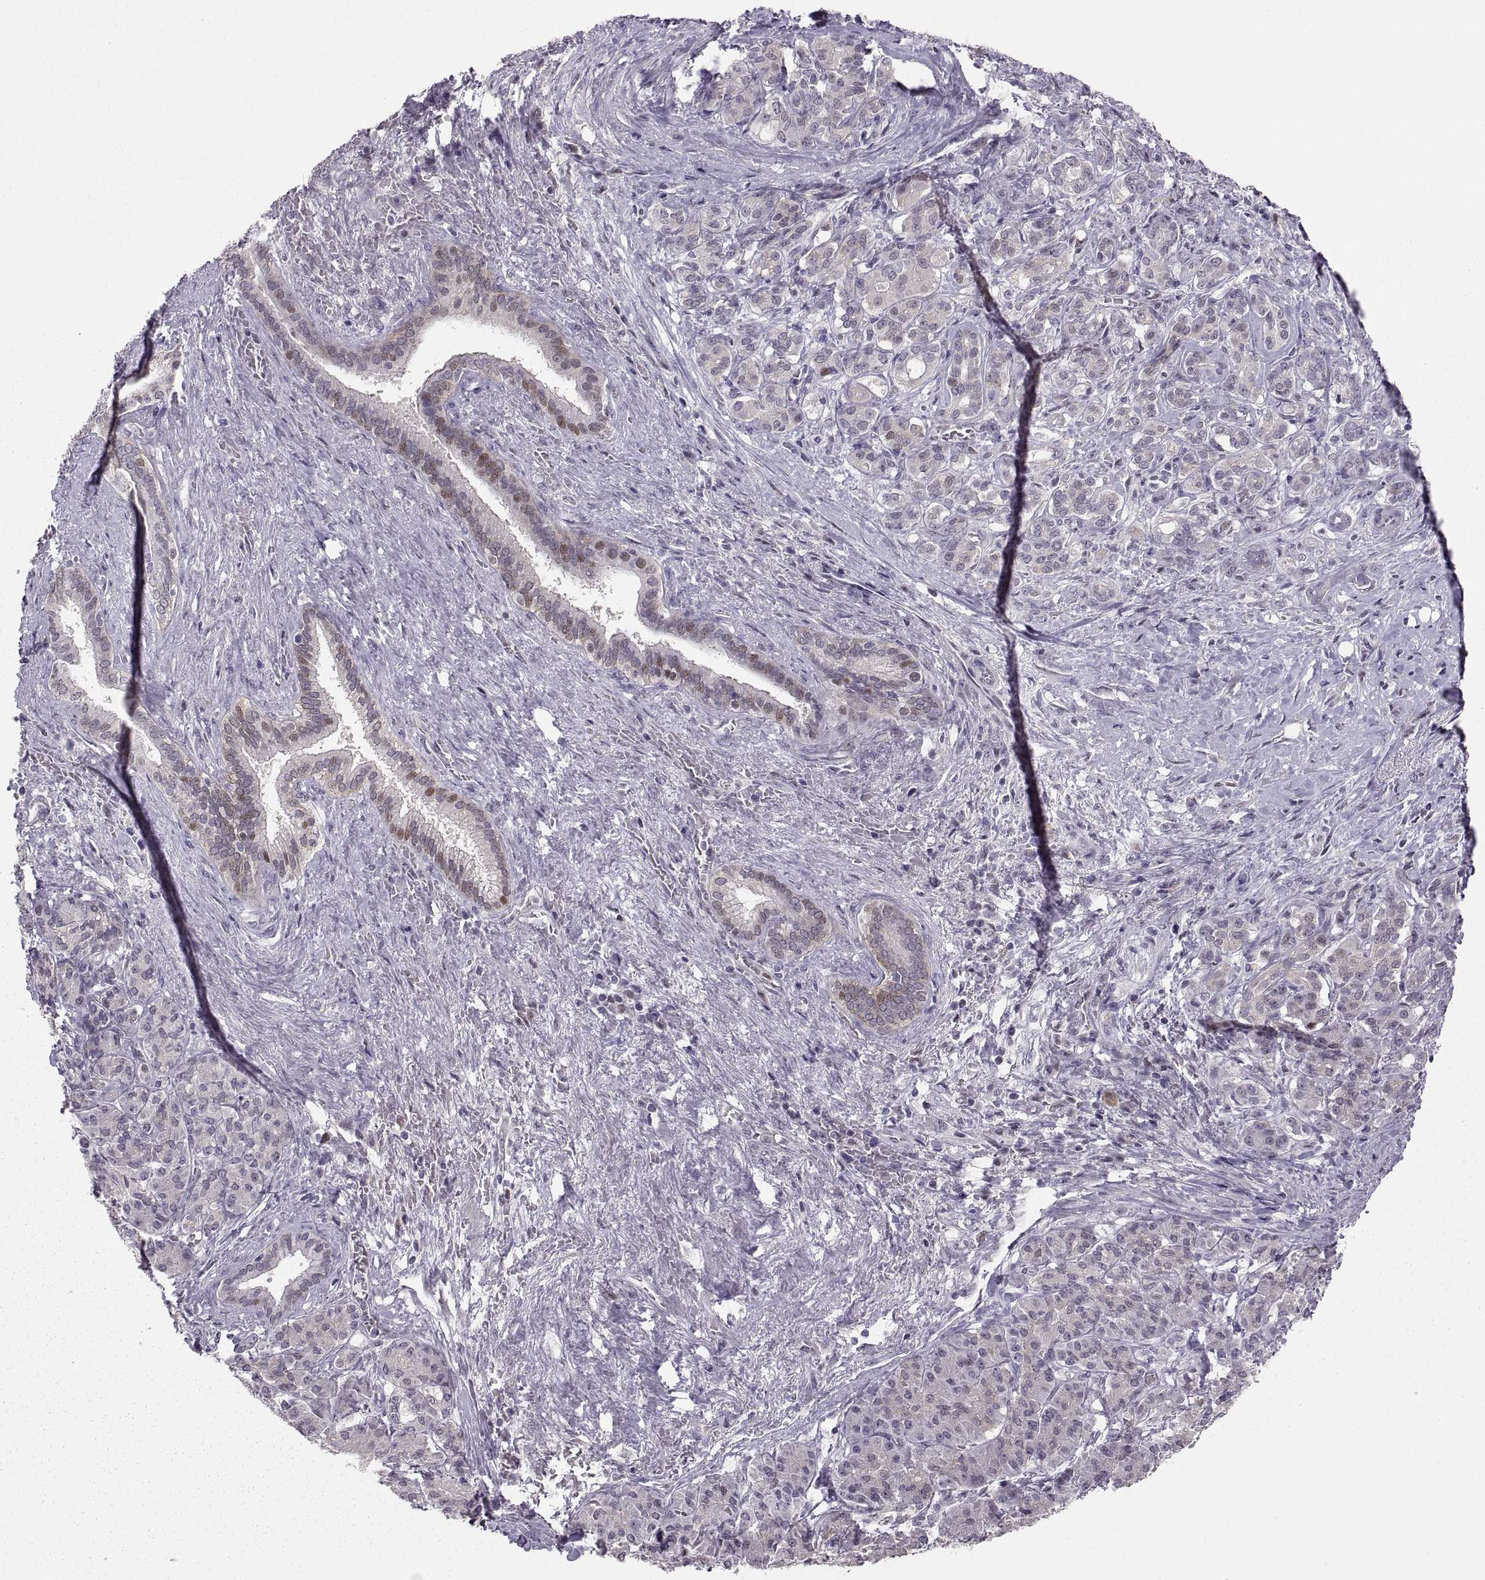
{"staining": {"intensity": "negative", "quantity": "none", "location": "none"}, "tissue": "pancreatic cancer", "cell_type": "Tumor cells", "image_type": "cancer", "snomed": [{"axis": "morphology", "description": "Normal tissue, NOS"}, {"axis": "morphology", "description": "Inflammation, NOS"}, {"axis": "morphology", "description": "Adenocarcinoma, NOS"}, {"axis": "topography", "description": "Pancreas"}], "caption": "IHC of human pancreatic cancer reveals no expression in tumor cells.", "gene": "SNAI1", "patient": {"sex": "male", "age": 57}}